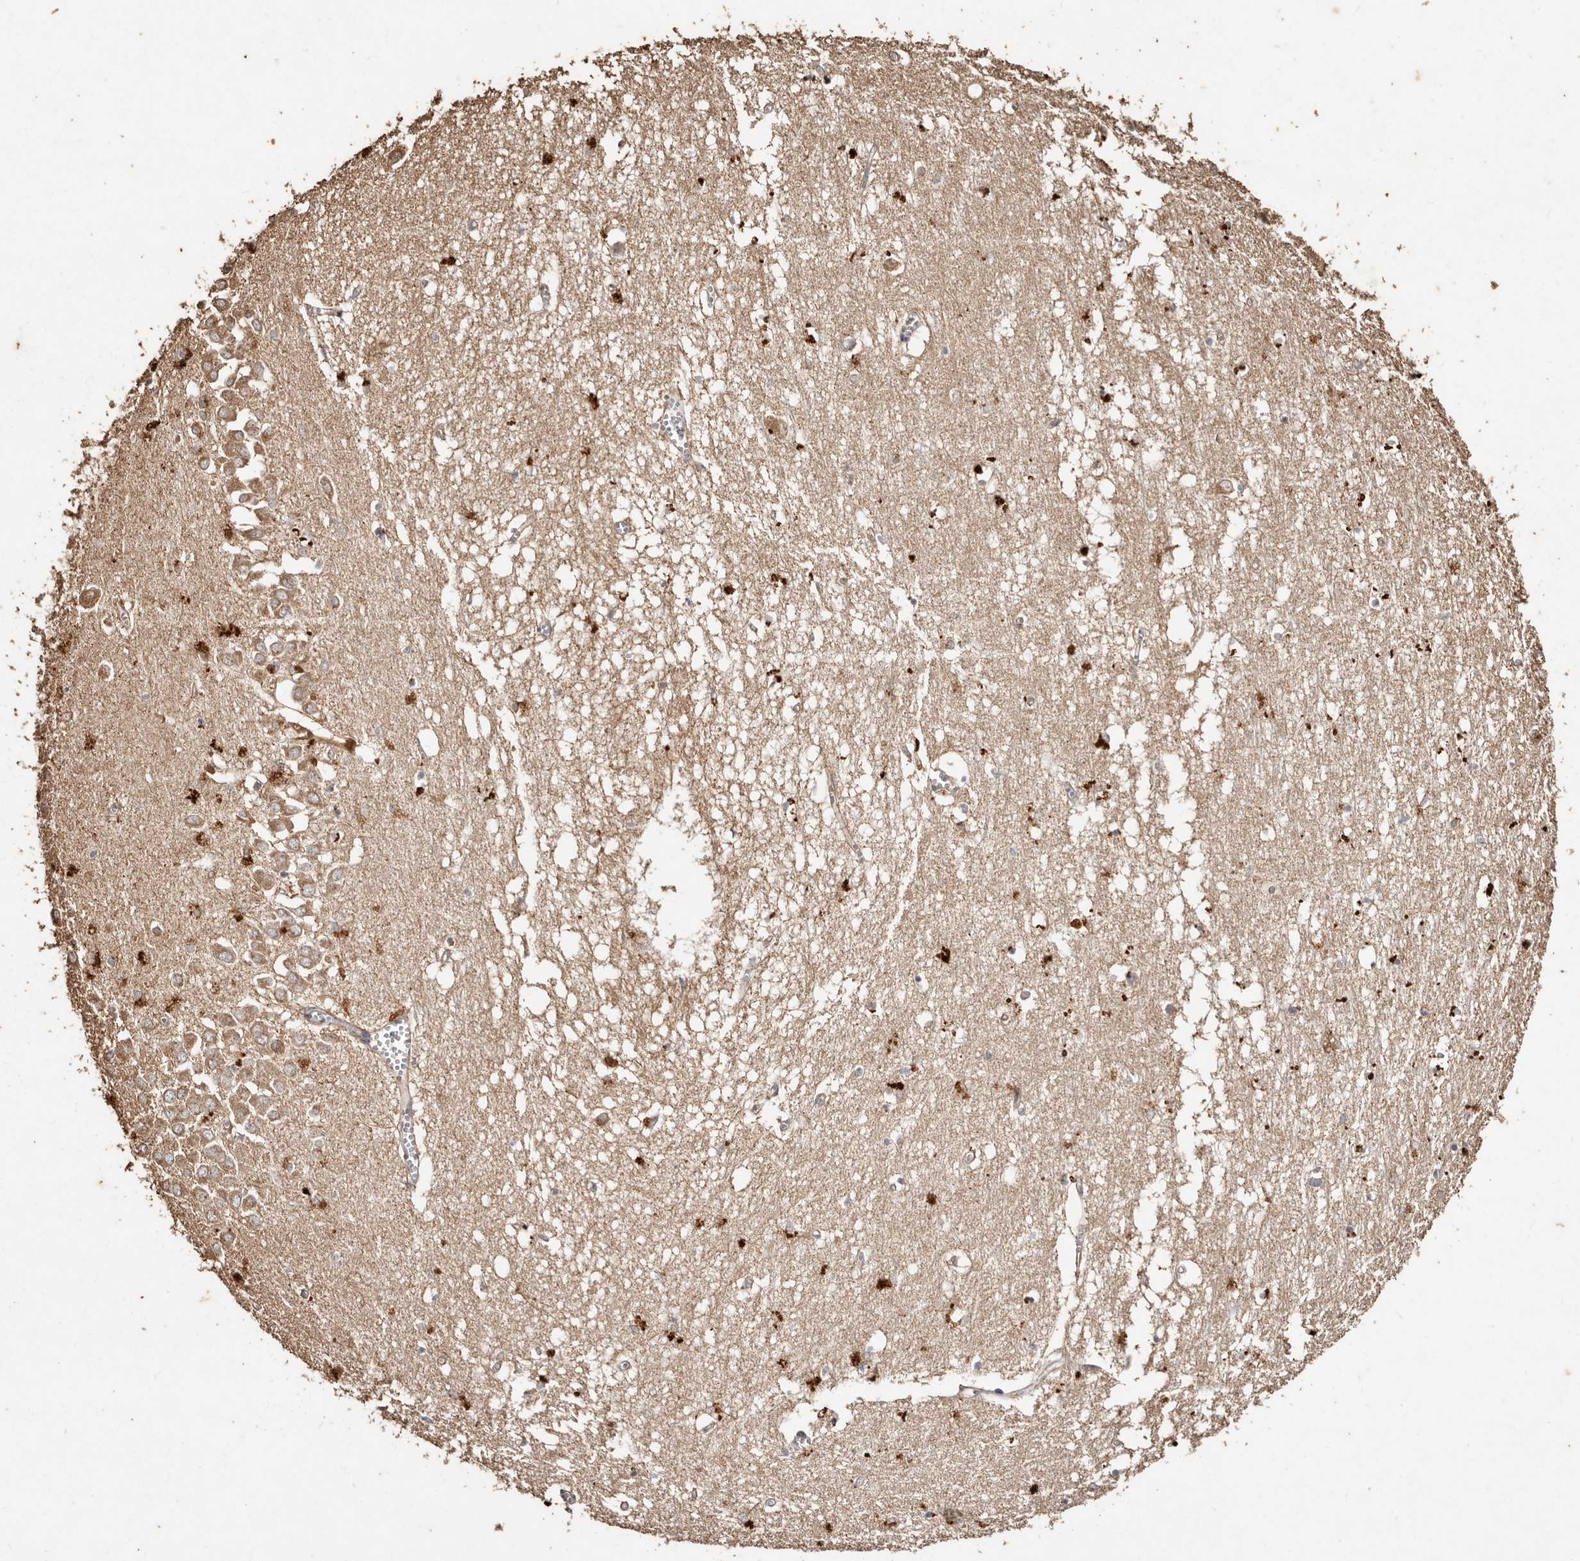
{"staining": {"intensity": "moderate", "quantity": "<25%", "location": "cytoplasmic/membranous"}, "tissue": "hippocampus", "cell_type": "Glial cells", "image_type": "normal", "snomed": [{"axis": "morphology", "description": "Normal tissue, NOS"}, {"axis": "topography", "description": "Hippocampus"}], "caption": "Immunohistochemistry staining of normal hippocampus, which shows low levels of moderate cytoplasmic/membranous expression in approximately <25% of glial cells indicating moderate cytoplasmic/membranous protein staining. The staining was performed using DAB (brown) for protein detection and nuclei were counterstained in hematoxylin (blue).", "gene": "FARS2", "patient": {"sex": "male", "age": 70}}